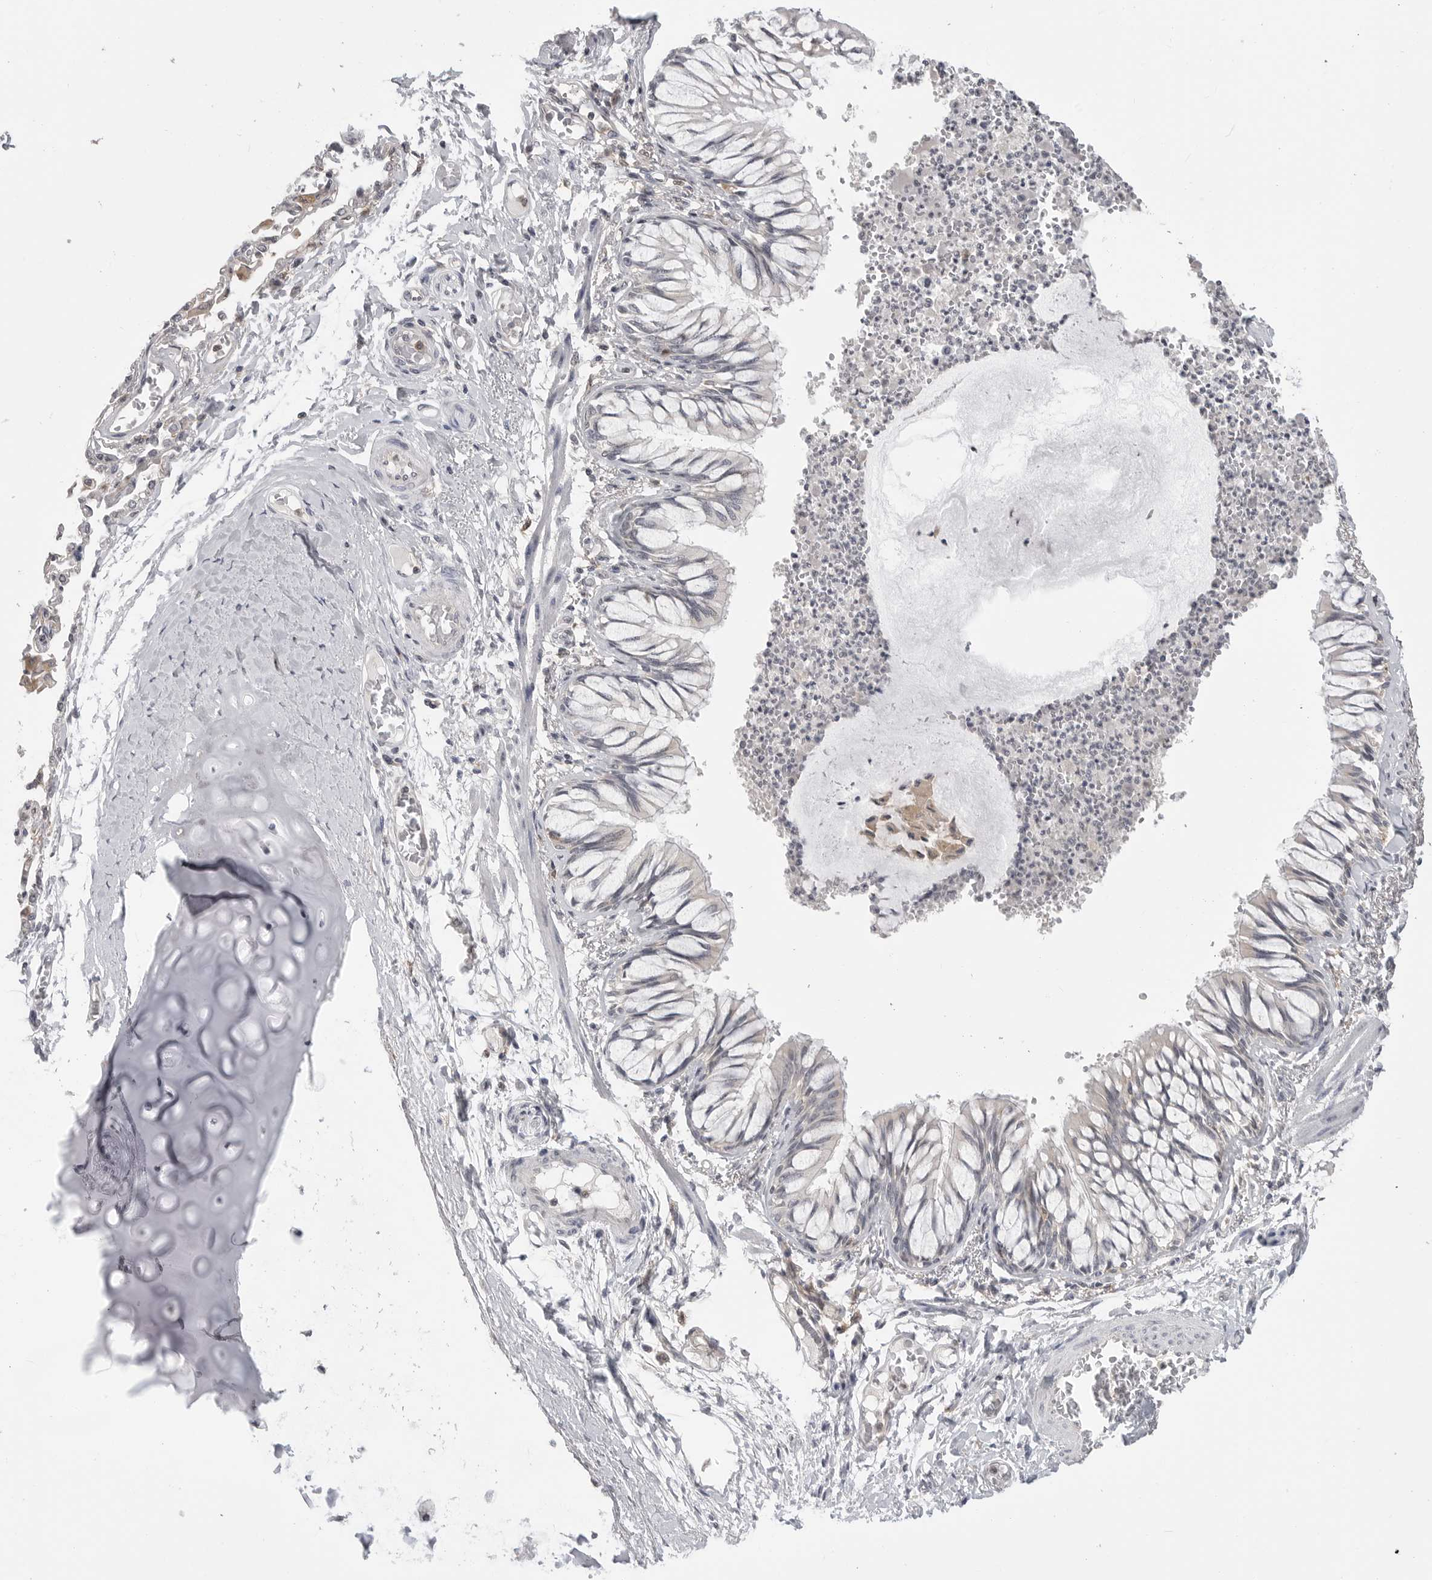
{"staining": {"intensity": "weak", "quantity": "<25%", "location": "cytoplasmic/membranous"}, "tissue": "bronchus", "cell_type": "Respiratory epithelial cells", "image_type": "normal", "snomed": [{"axis": "morphology", "description": "Normal tissue, NOS"}, {"axis": "topography", "description": "Cartilage tissue"}, {"axis": "topography", "description": "Bronchus"}, {"axis": "topography", "description": "Lung"}], "caption": "This is an IHC histopathology image of benign human bronchus. There is no positivity in respiratory epithelial cells.", "gene": "IFNGR1", "patient": {"sex": "female", "age": 49}}